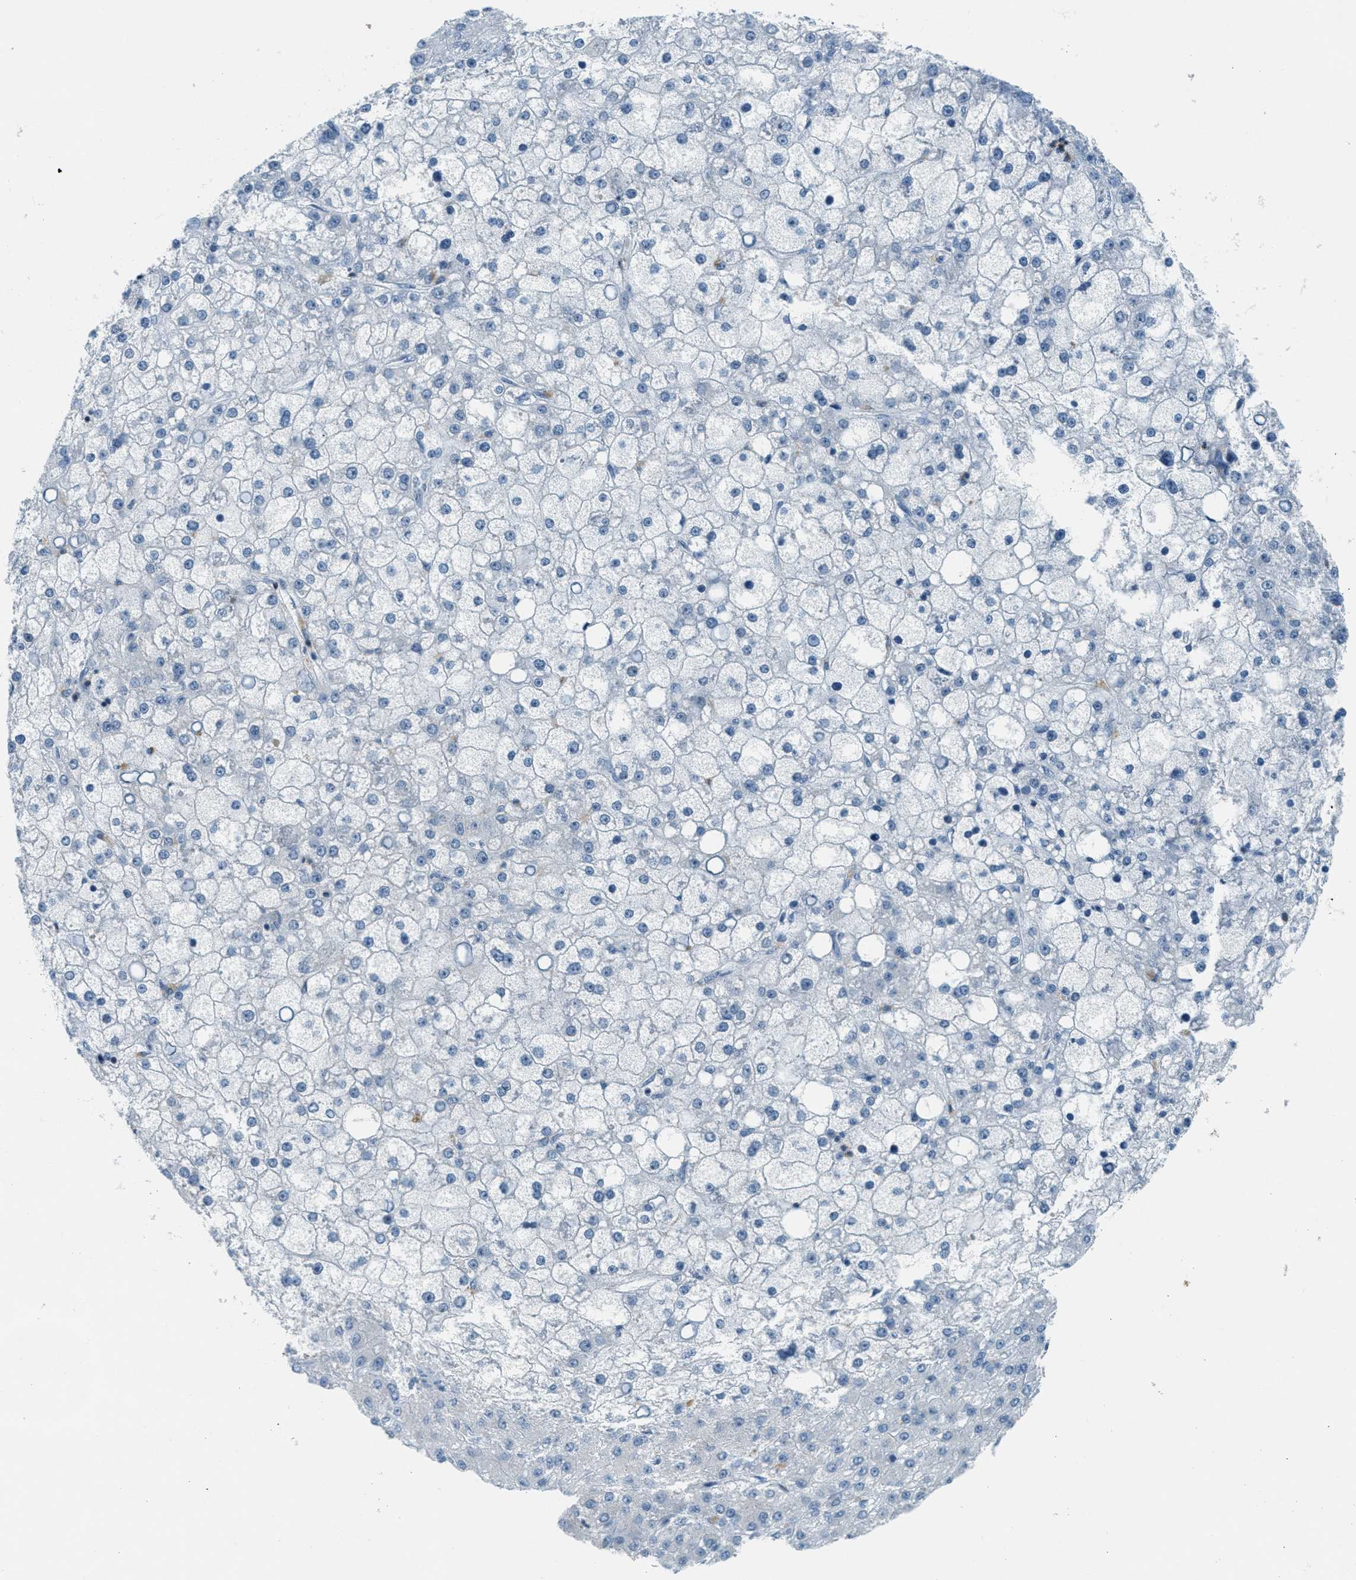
{"staining": {"intensity": "negative", "quantity": "none", "location": "none"}, "tissue": "liver cancer", "cell_type": "Tumor cells", "image_type": "cancer", "snomed": [{"axis": "morphology", "description": "Carcinoma, Hepatocellular, NOS"}, {"axis": "topography", "description": "Liver"}], "caption": "IHC of liver cancer (hepatocellular carcinoma) shows no positivity in tumor cells. (DAB immunohistochemistry with hematoxylin counter stain).", "gene": "FYN", "patient": {"sex": "male", "age": 67}}